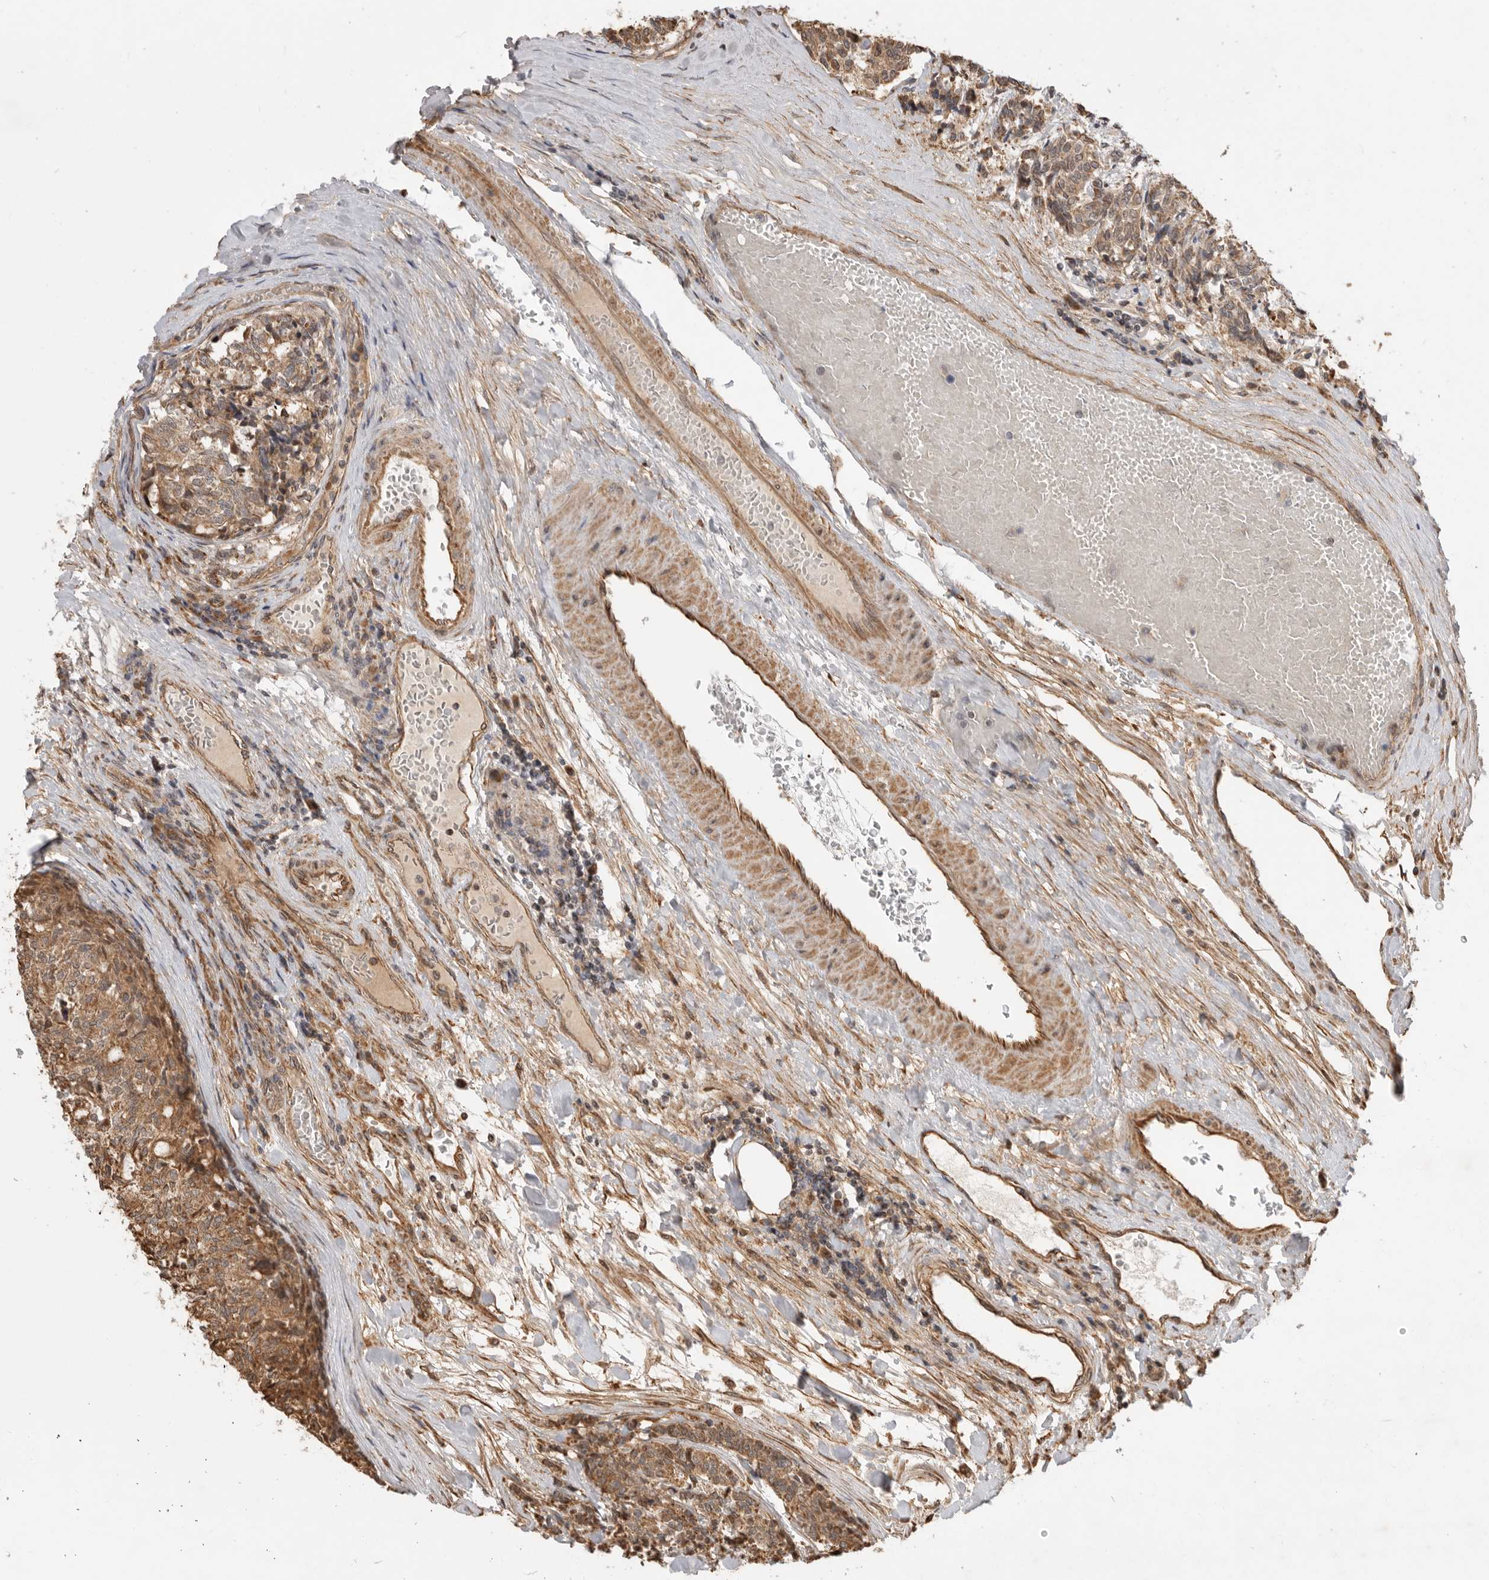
{"staining": {"intensity": "moderate", "quantity": ">75%", "location": "cytoplasmic/membranous"}, "tissue": "carcinoid", "cell_type": "Tumor cells", "image_type": "cancer", "snomed": [{"axis": "morphology", "description": "Carcinoid, malignant, NOS"}, {"axis": "topography", "description": "Pancreas"}], "caption": "Immunohistochemical staining of carcinoid exhibits medium levels of moderate cytoplasmic/membranous staining in about >75% of tumor cells.", "gene": "DPH7", "patient": {"sex": "female", "age": 54}}